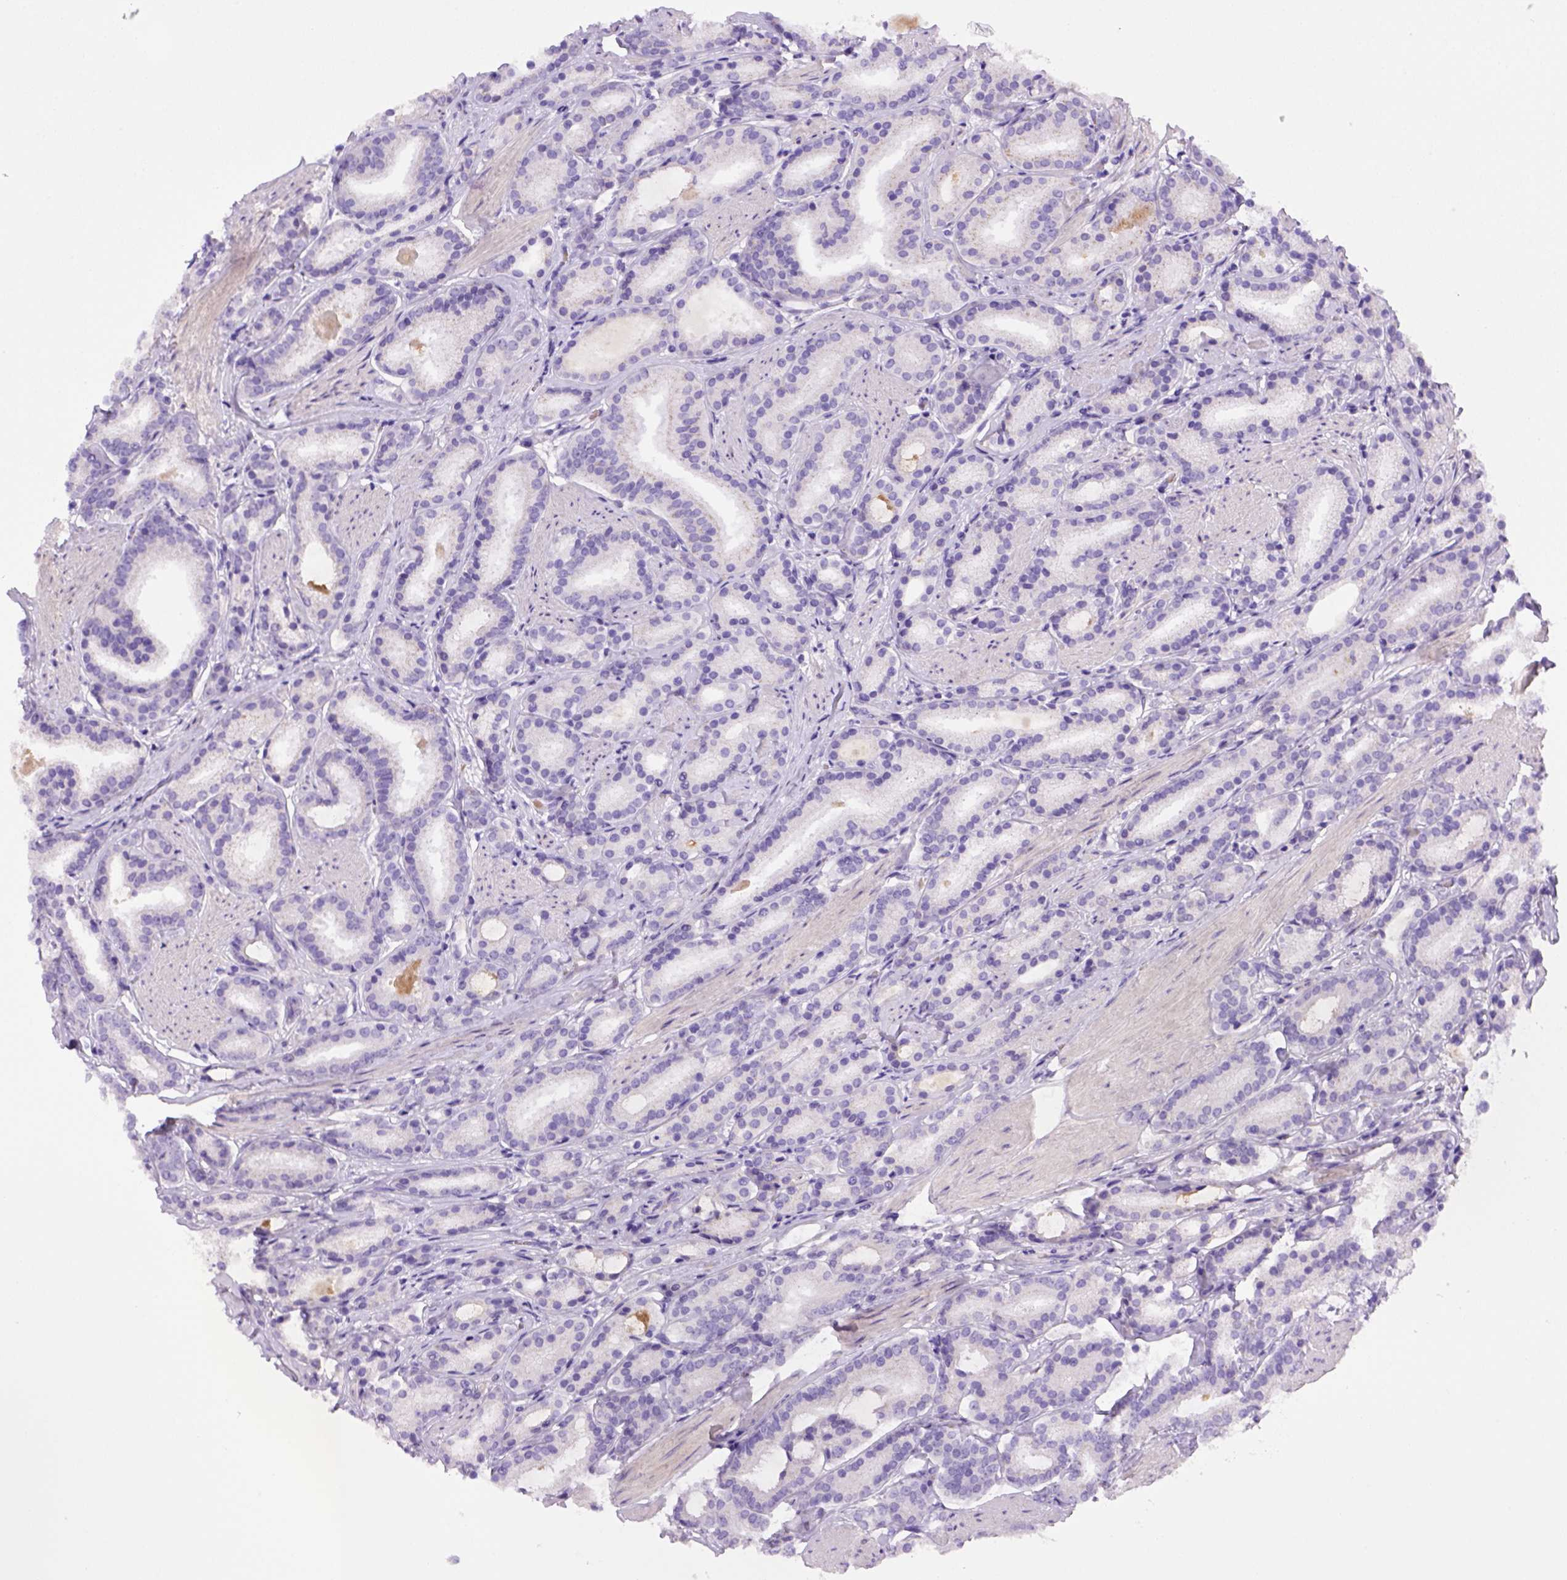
{"staining": {"intensity": "negative", "quantity": "none", "location": "none"}, "tissue": "prostate cancer", "cell_type": "Tumor cells", "image_type": "cancer", "snomed": [{"axis": "morphology", "description": "Adenocarcinoma, High grade"}, {"axis": "topography", "description": "Prostate"}], "caption": "DAB (3,3'-diaminobenzidine) immunohistochemical staining of human prostate adenocarcinoma (high-grade) demonstrates no significant expression in tumor cells.", "gene": "BAAT", "patient": {"sex": "male", "age": 63}}